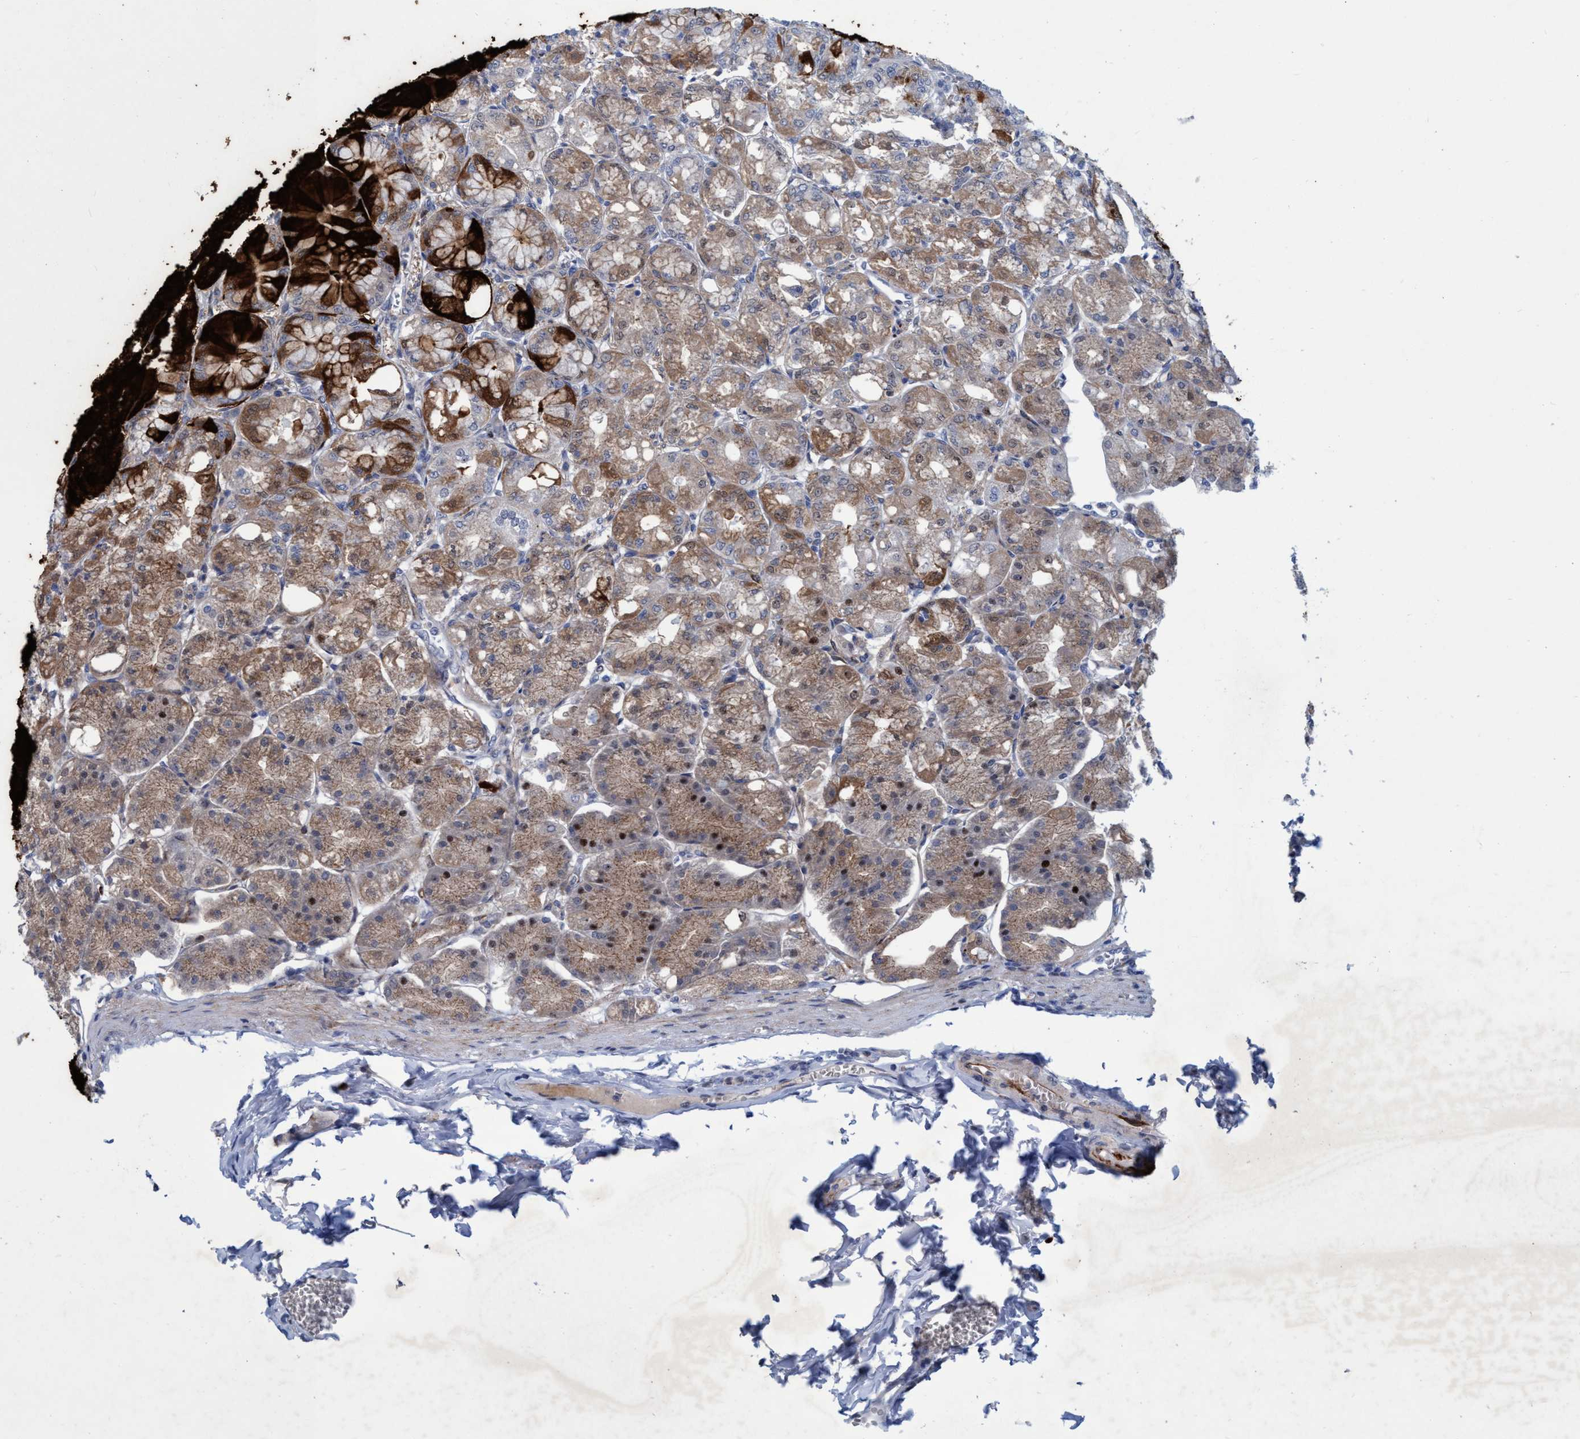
{"staining": {"intensity": "strong", "quantity": "25%-75%", "location": "cytoplasmic/membranous"}, "tissue": "stomach", "cell_type": "Glandular cells", "image_type": "normal", "snomed": [{"axis": "morphology", "description": "Normal tissue, NOS"}, {"axis": "topography", "description": "Stomach, lower"}], "caption": "Benign stomach reveals strong cytoplasmic/membranous expression in about 25%-75% of glandular cells, visualized by immunohistochemistry. (brown staining indicates protein expression, while blue staining denotes nuclei).", "gene": "SLC43A2", "patient": {"sex": "male", "age": 71}}